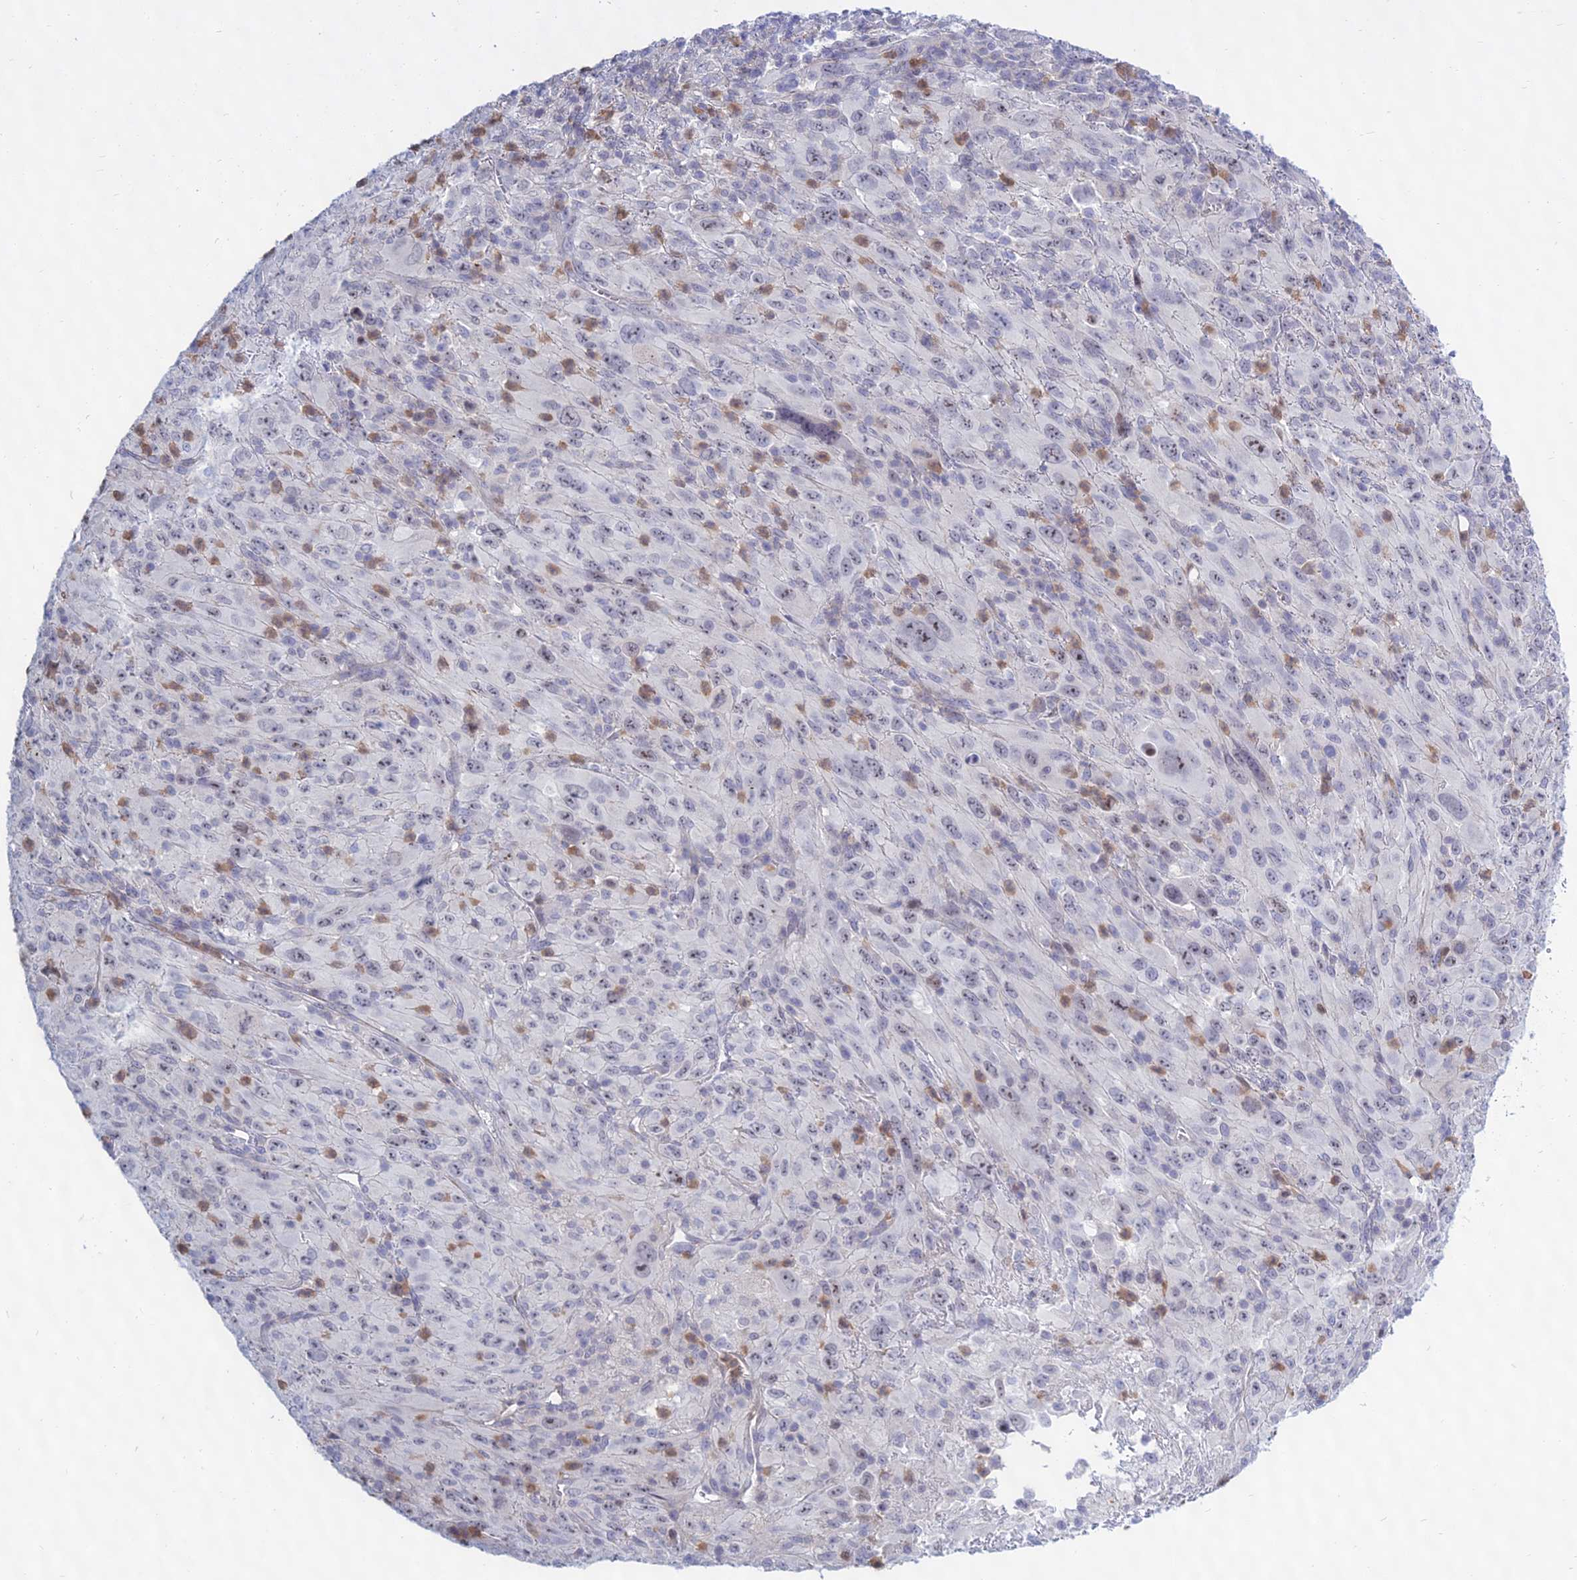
{"staining": {"intensity": "weak", "quantity": "<25%", "location": "nuclear"}, "tissue": "melanoma", "cell_type": "Tumor cells", "image_type": "cancer", "snomed": [{"axis": "morphology", "description": "Malignant melanoma, Metastatic site"}, {"axis": "topography", "description": "Skin"}], "caption": "Image shows no protein staining in tumor cells of malignant melanoma (metastatic site) tissue.", "gene": "KRR1", "patient": {"sex": "female", "age": 56}}